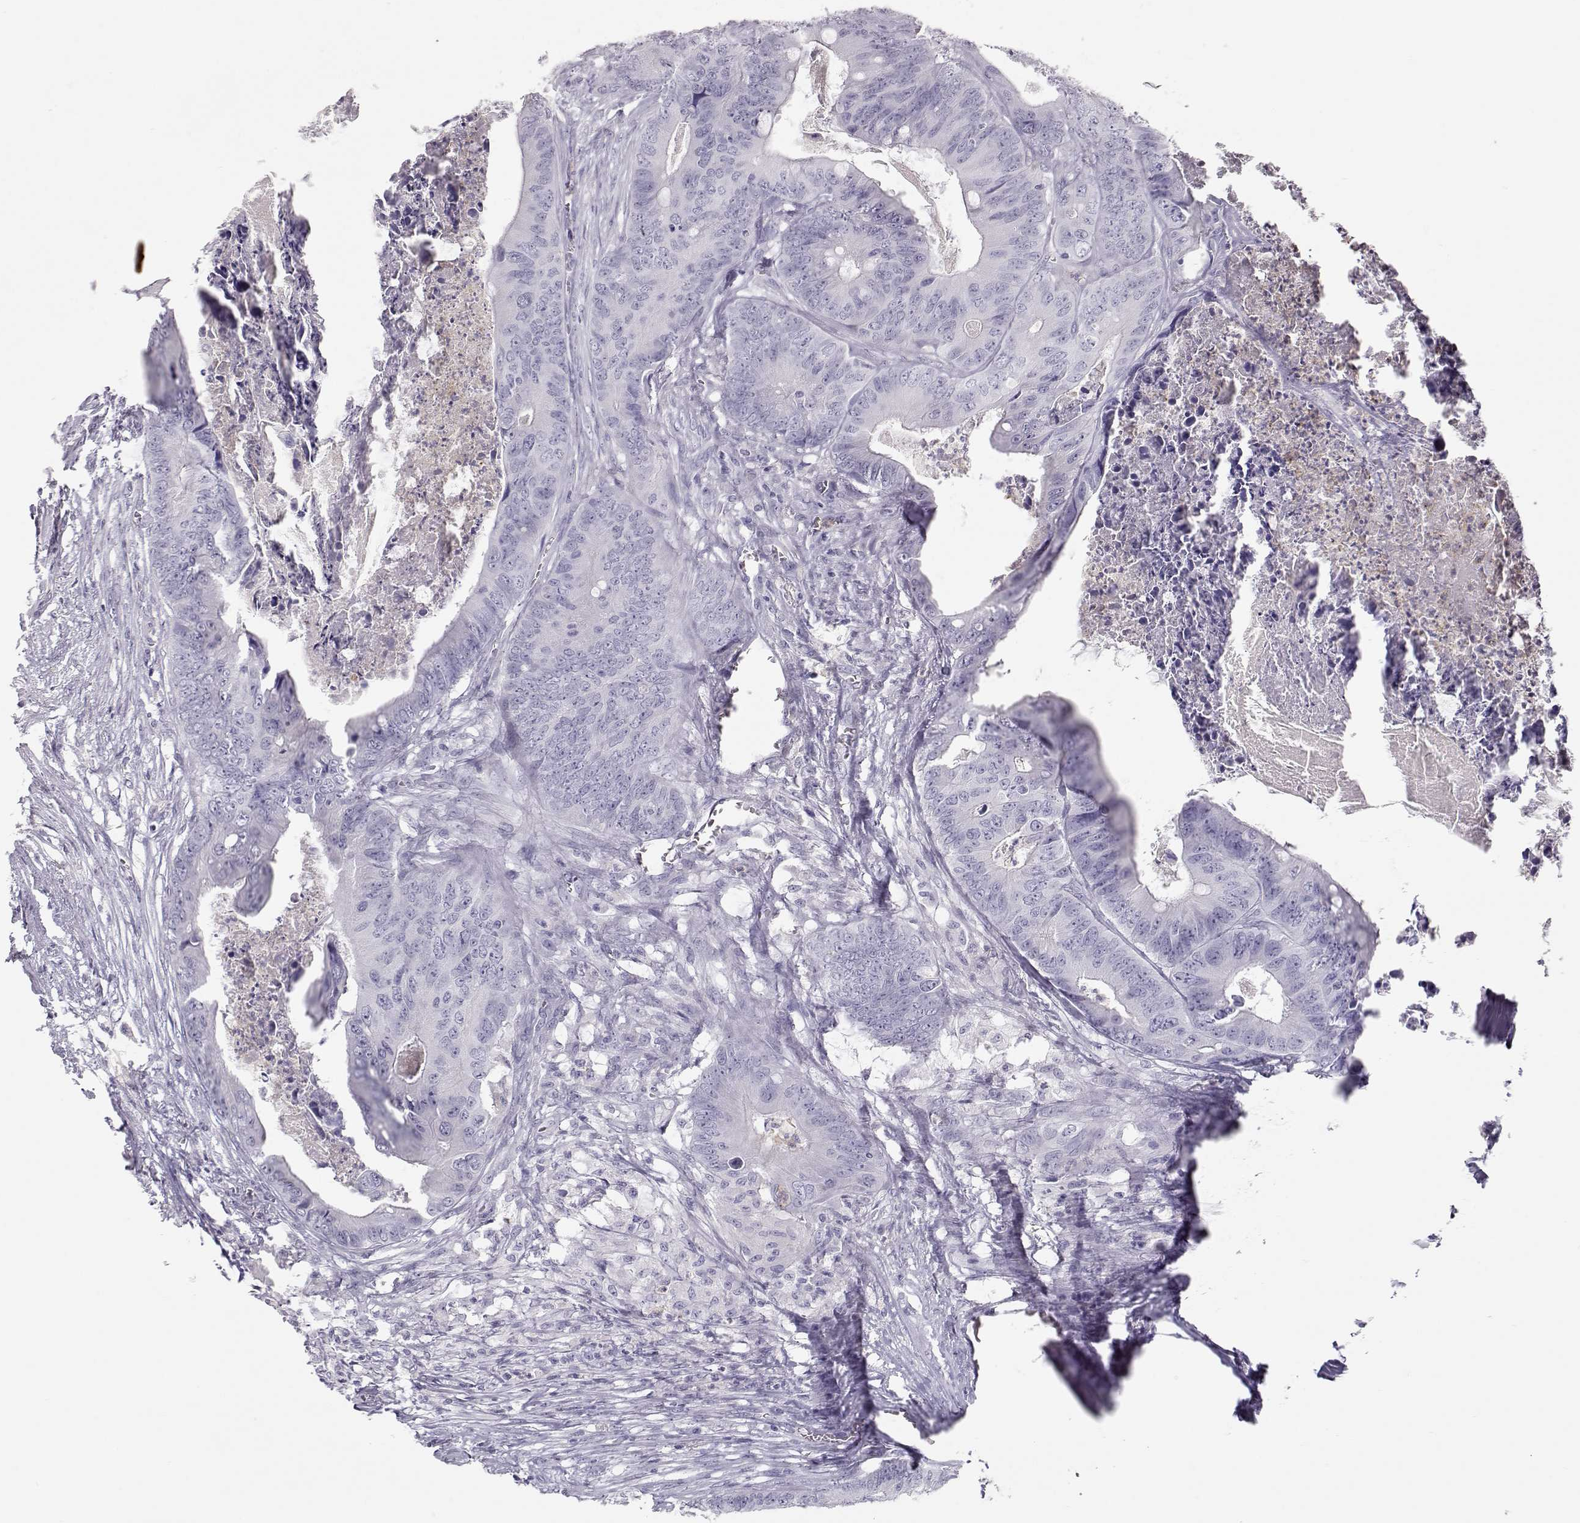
{"staining": {"intensity": "negative", "quantity": "none", "location": "none"}, "tissue": "colorectal cancer", "cell_type": "Tumor cells", "image_type": "cancer", "snomed": [{"axis": "morphology", "description": "Adenocarcinoma, NOS"}, {"axis": "topography", "description": "Colon"}], "caption": "Immunohistochemistry of human colorectal cancer (adenocarcinoma) displays no positivity in tumor cells.", "gene": "MIP", "patient": {"sex": "male", "age": 84}}